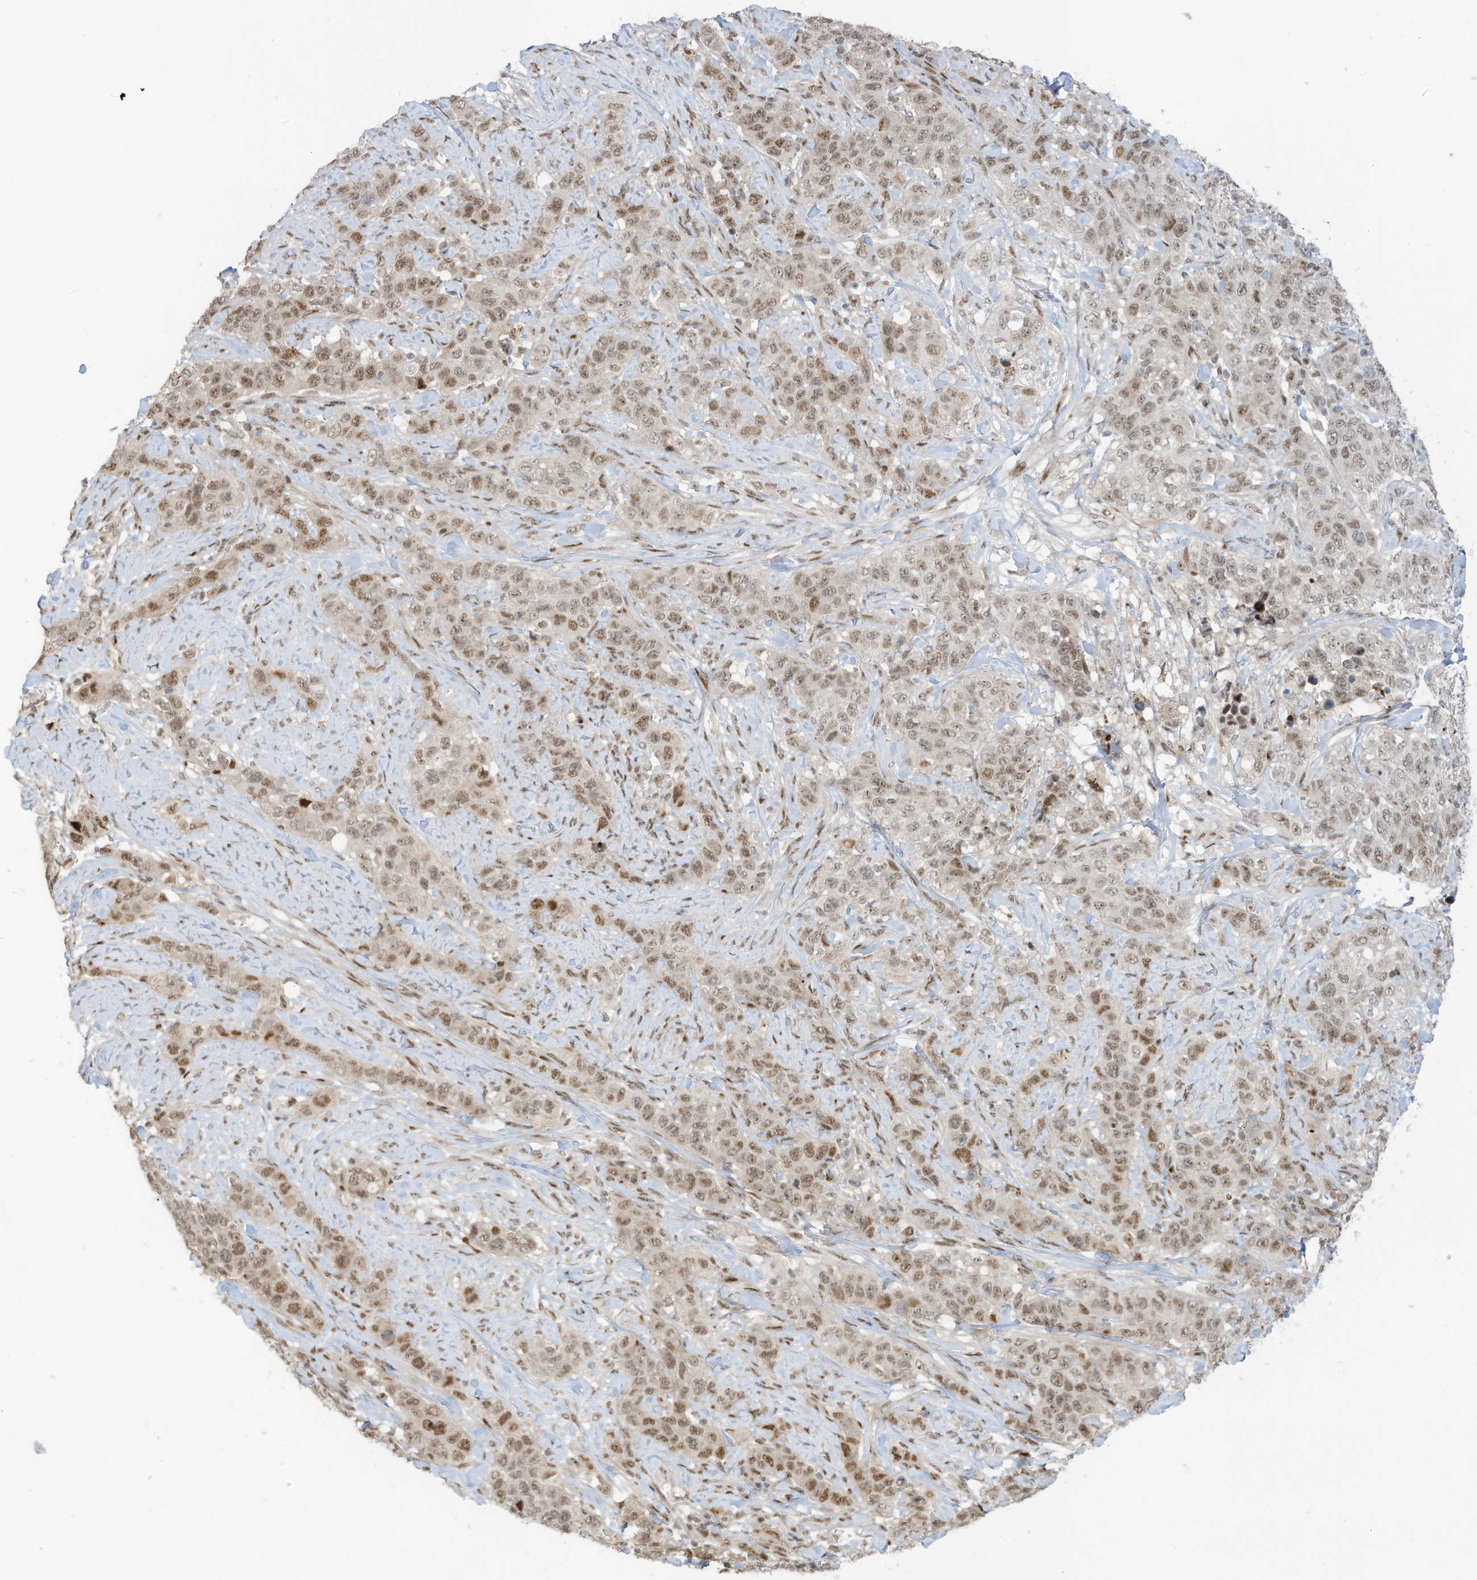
{"staining": {"intensity": "moderate", "quantity": "25%-75%", "location": "nuclear"}, "tissue": "stomach cancer", "cell_type": "Tumor cells", "image_type": "cancer", "snomed": [{"axis": "morphology", "description": "Adenocarcinoma, NOS"}, {"axis": "topography", "description": "Stomach"}], "caption": "An image of stomach cancer stained for a protein reveals moderate nuclear brown staining in tumor cells.", "gene": "ZCWPW2", "patient": {"sex": "male", "age": 48}}